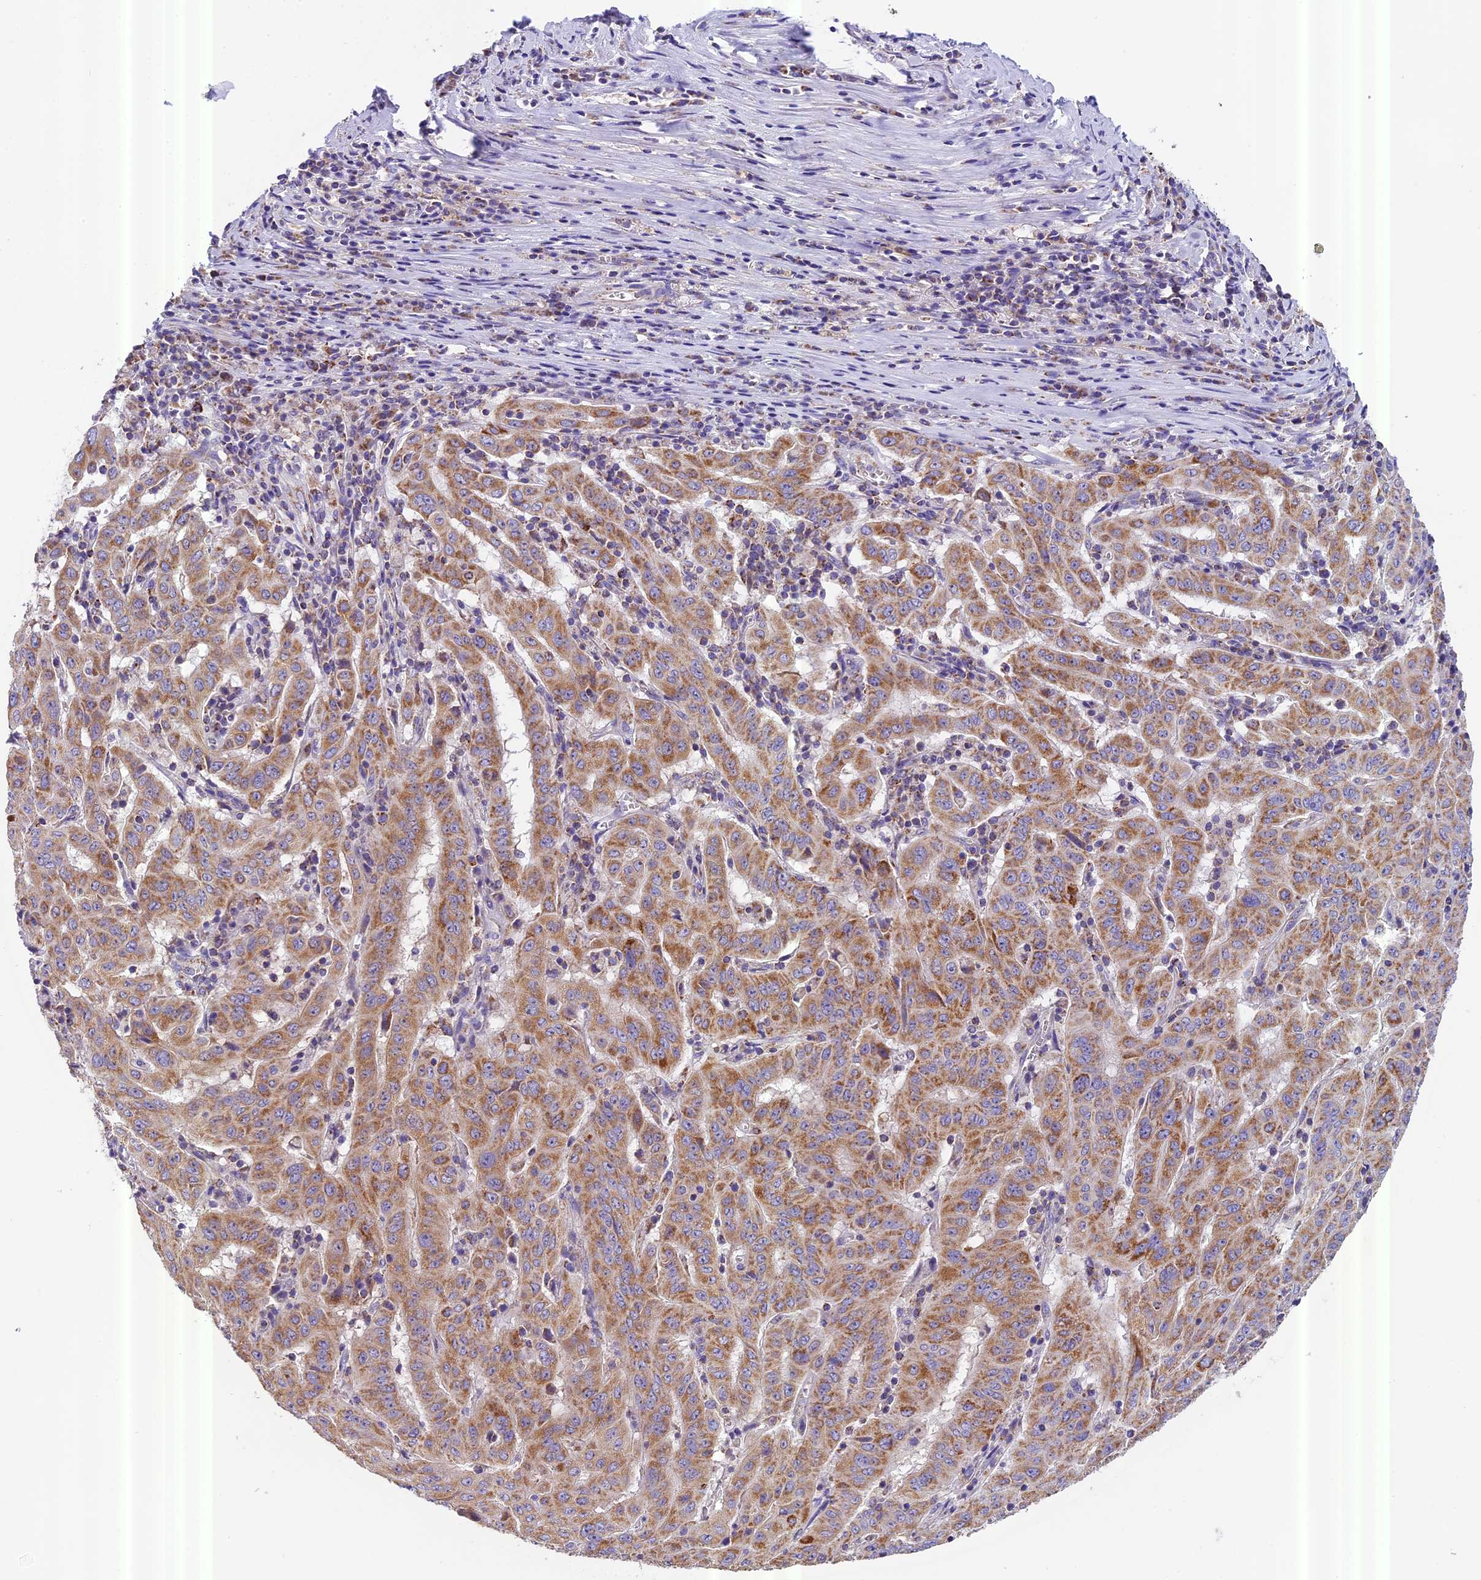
{"staining": {"intensity": "moderate", "quantity": ">75%", "location": "cytoplasmic/membranous"}, "tissue": "pancreatic cancer", "cell_type": "Tumor cells", "image_type": "cancer", "snomed": [{"axis": "morphology", "description": "Adenocarcinoma, NOS"}, {"axis": "topography", "description": "Pancreas"}], "caption": "Moderate cytoplasmic/membranous expression for a protein is present in approximately >75% of tumor cells of pancreatic cancer using immunohistochemistry (IHC).", "gene": "MGME1", "patient": {"sex": "male", "age": 63}}